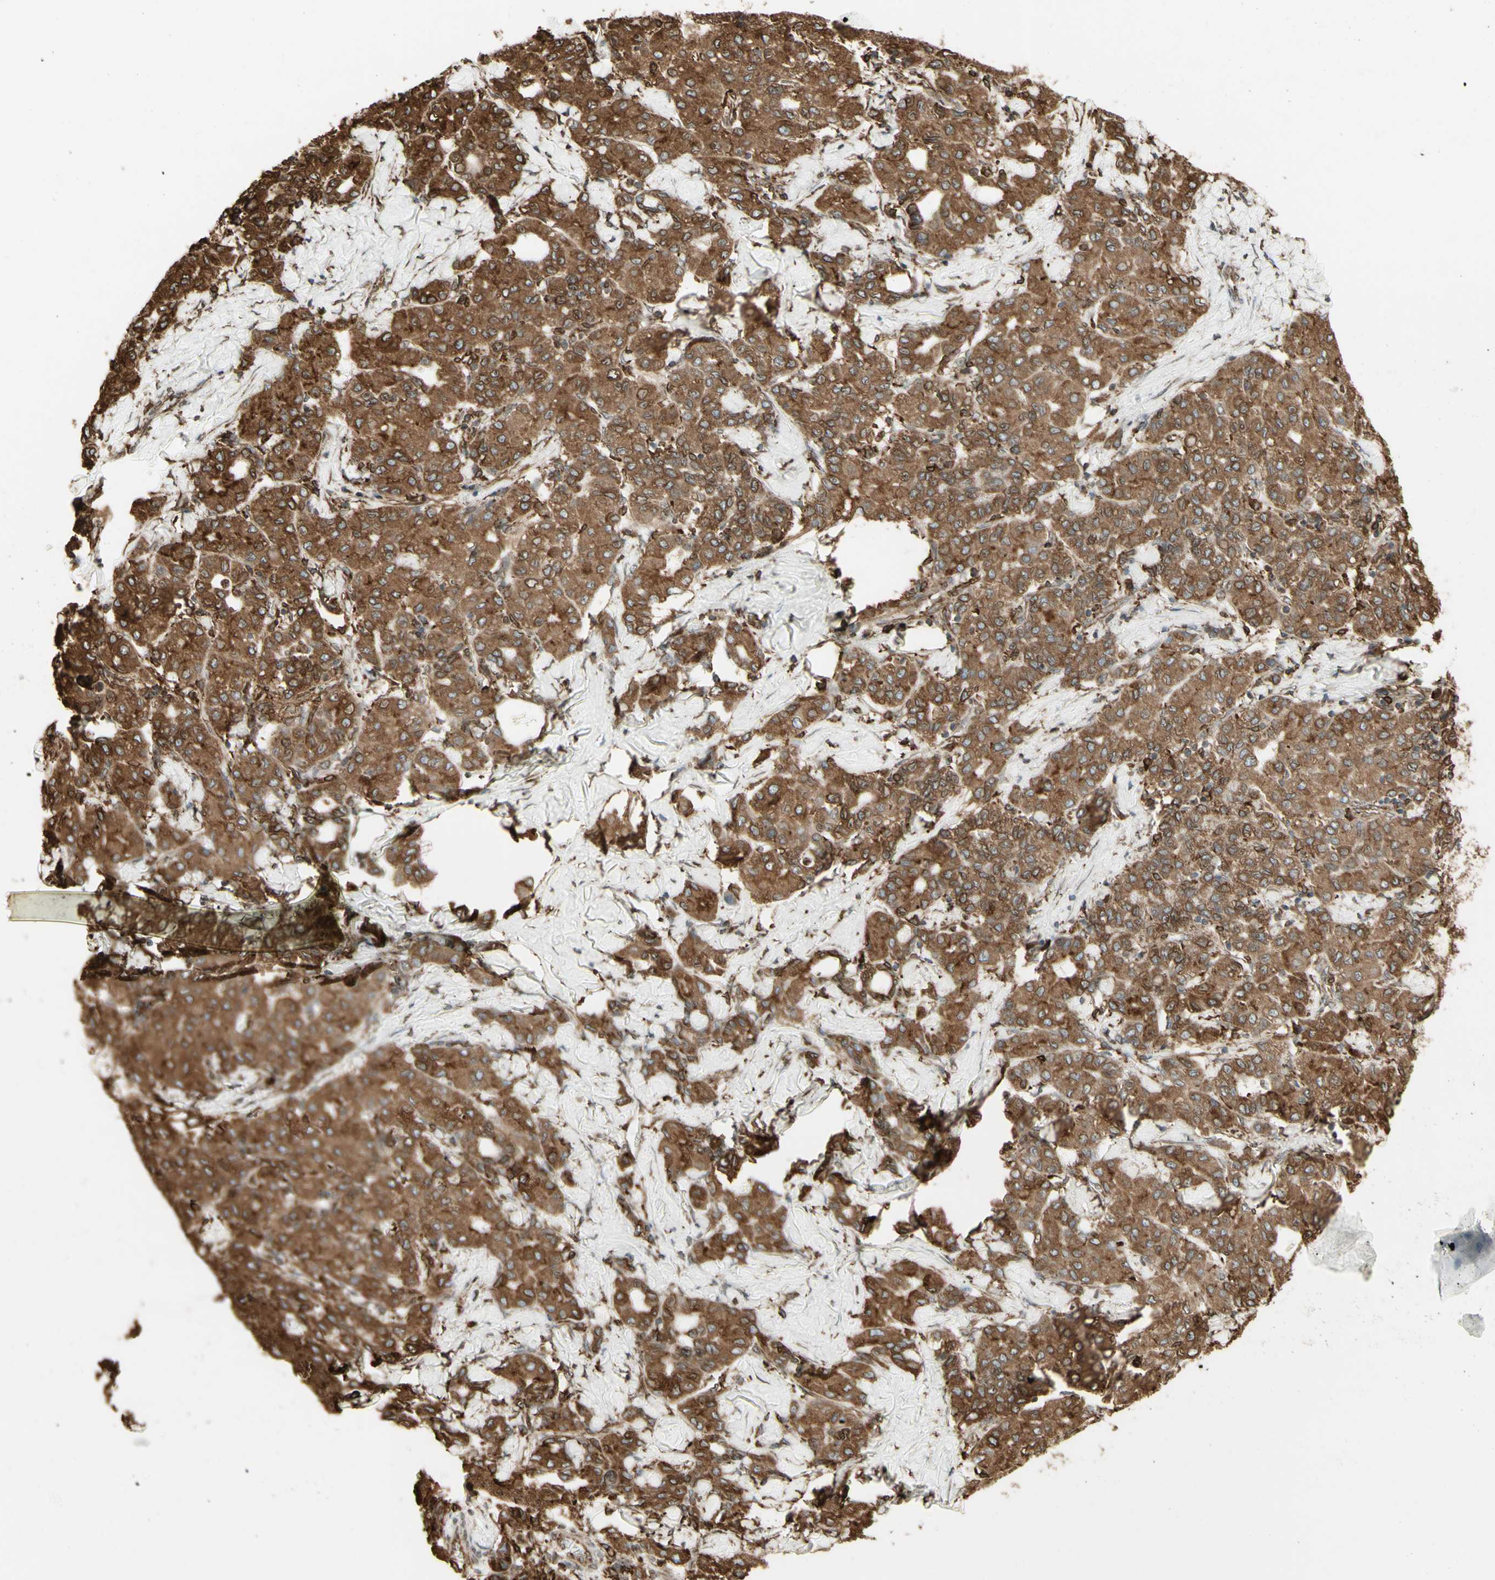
{"staining": {"intensity": "moderate", "quantity": ">75%", "location": "cytoplasmic/membranous"}, "tissue": "liver cancer", "cell_type": "Tumor cells", "image_type": "cancer", "snomed": [{"axis": "morphology", "description": "Carcinoma, Hepatocellular, NOS"}, {"axis": "topography", "description": "Liver"}], "caption": "Tumor cells reveal moderate cytoplasmic/membranous positivity in approximately >75% of cells in hepatocellular carcinoma (liver).", "gene": "CANX", "patient": {"sex": "male", "age": 65}}